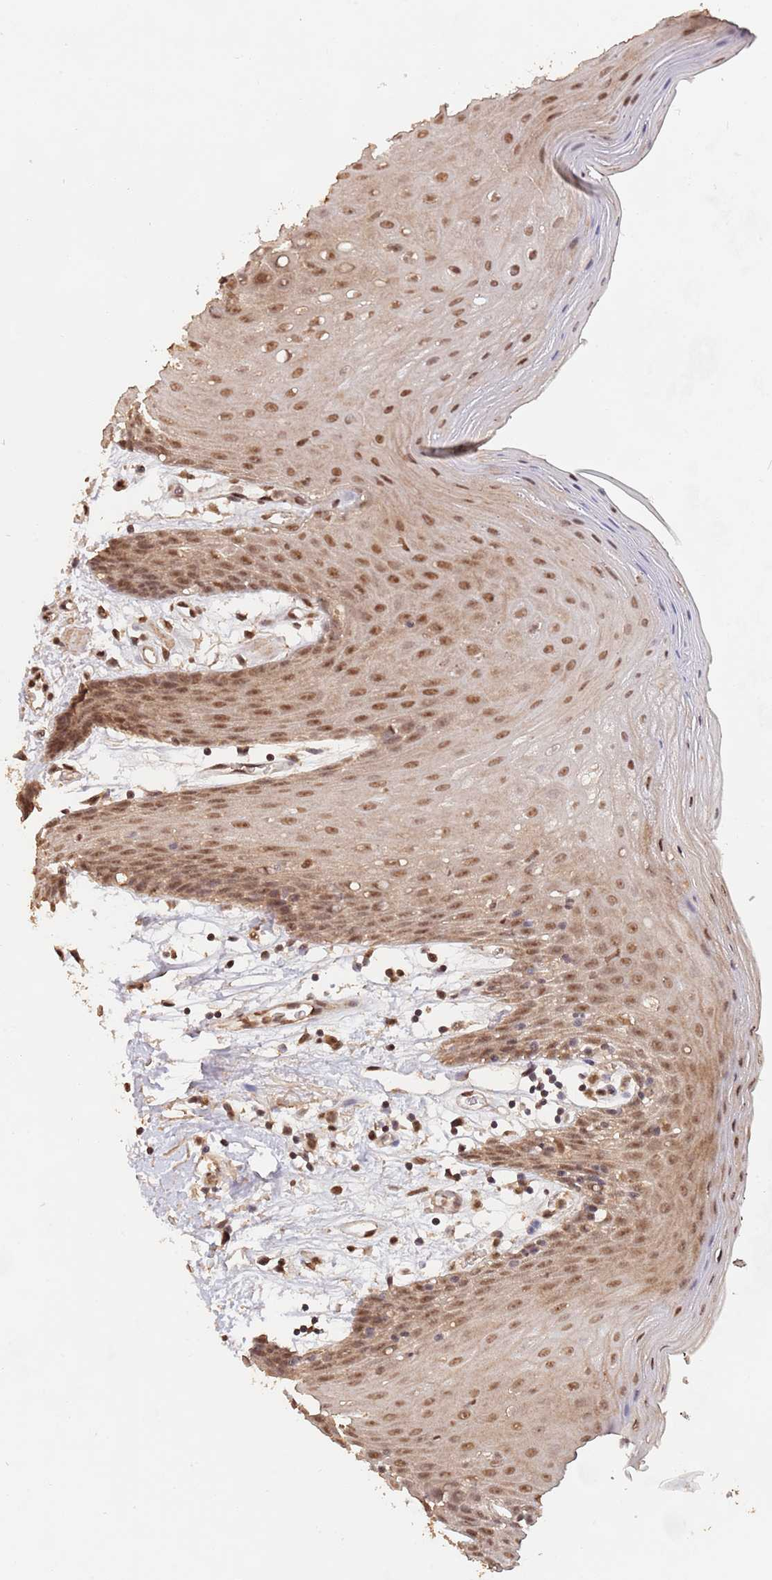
{"staining": {"intensity": "moderate", "quantity": ">75%", "location": "cytoplasmic/membranous,nuclear"}, "tissue": "oral mucosa", "cell_type": "Squamous epithelial cells", "image_type": "normal", "snomed": [{"axis": "morphology", "description": "Normal tissue, NOS"}, {"axis": "topography", "description": "Oral tissue"}, {"axis": "topography", "description": "Tounge, NOS"}], "caption": "High-power microscopy captured an IHC micrograph of benign oral mucosa, revealing moderate cytoplasmic/membranous,nuclear staining in approximately >75% of squamous epithelial cells.", "gene": "RFXANK", "patient": {"sex": "female", "age": 59}}